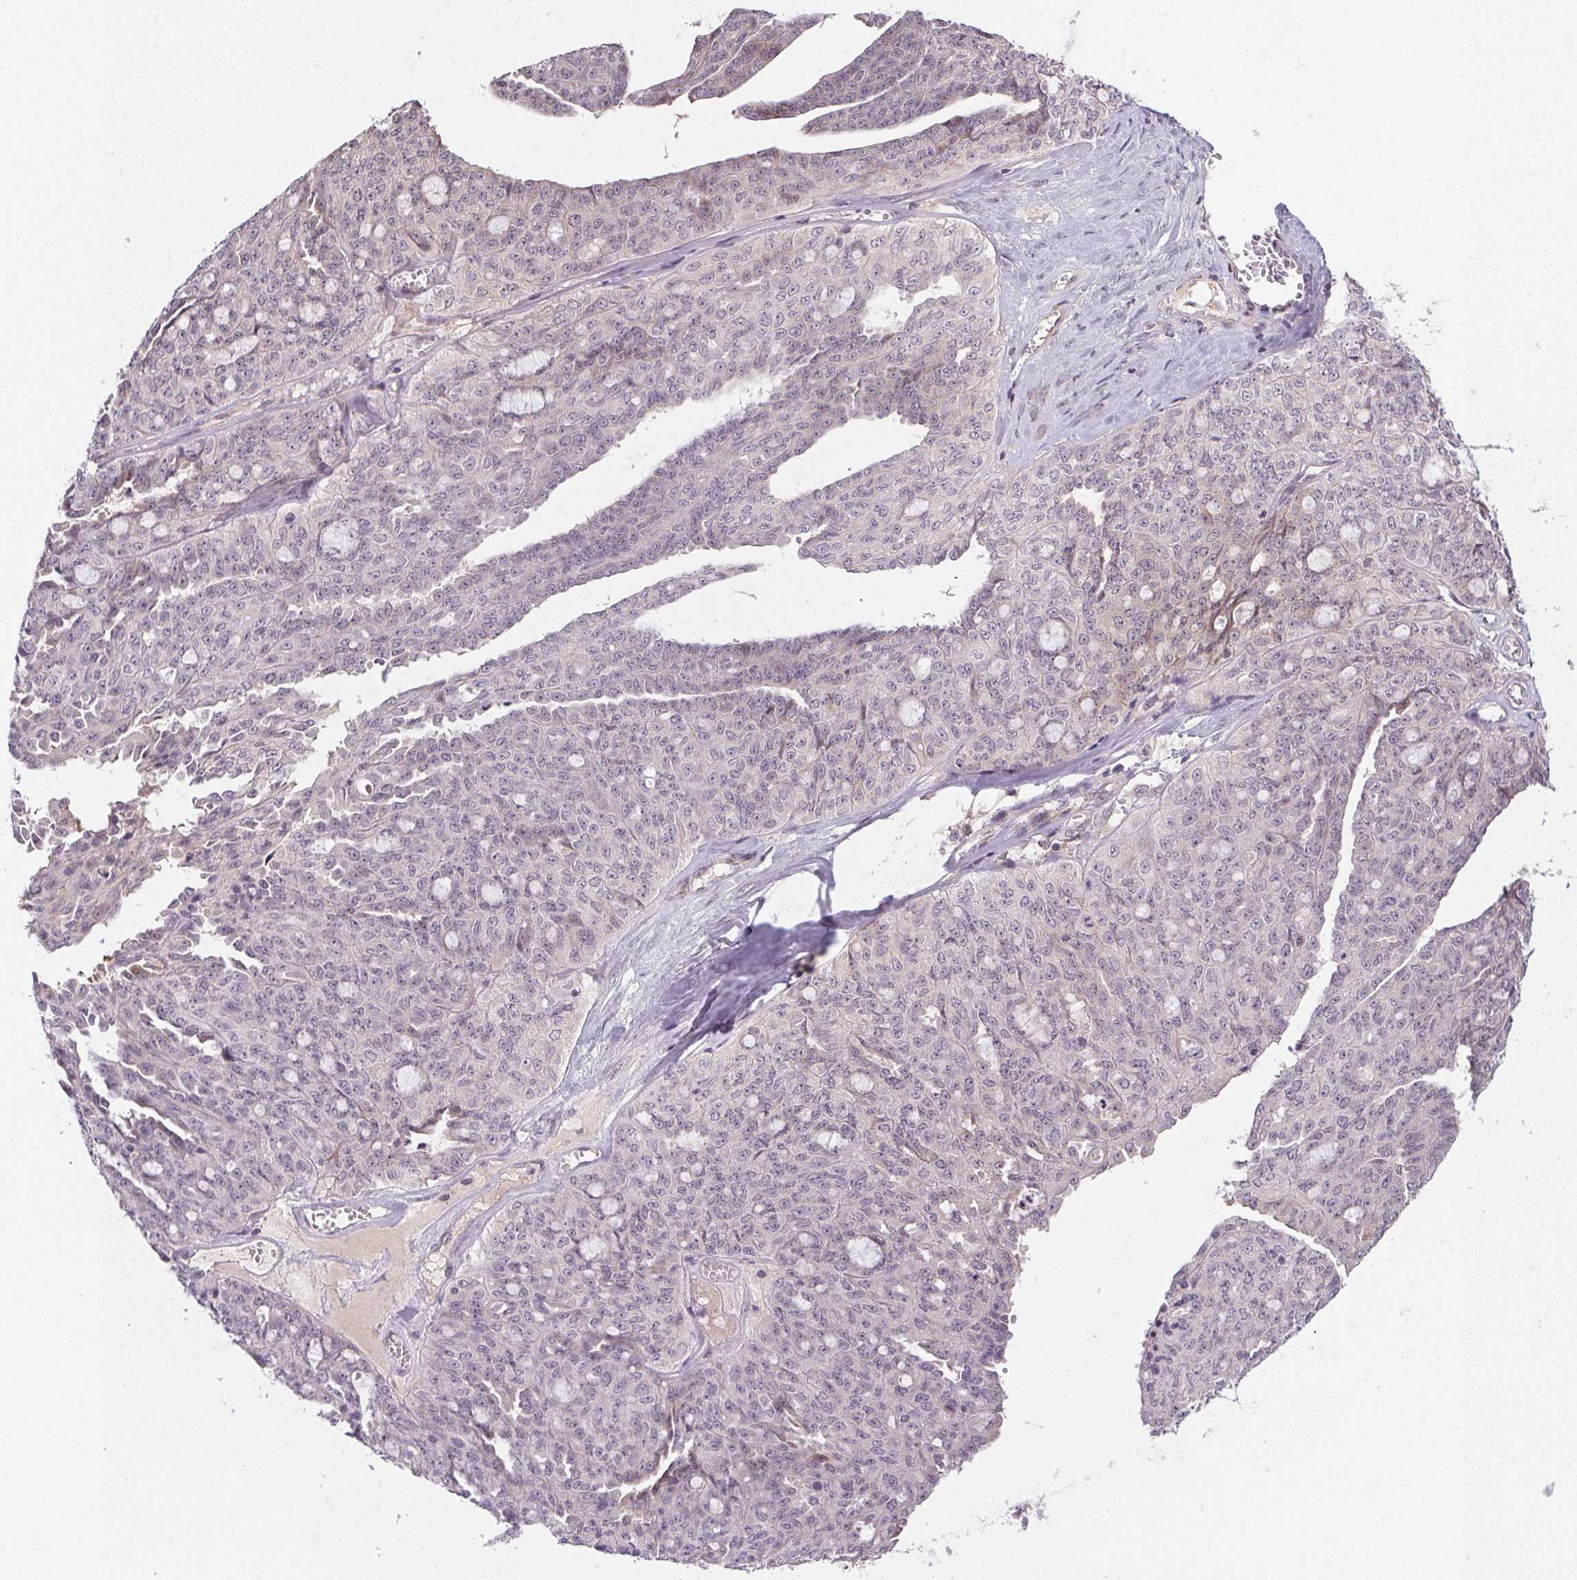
{"staining": {"intensity": "negative", "quantity": "none", "location": "none"}, "tissue": "ovarian cancer", "cell_type": "Tumor cells", "image_type": "cancer", "snomed": [{"axis": "morphology", "description": "Cystadenocarcinoma, serous, NOS"}, {"axis": "topography", "description": "Ovary"}], "caption": "Immunohistochemistry photomicrograph of human ovarian serous cystadenocarcinoma stained for a protein (brown), which displays no expression in tumor cells. (Immunohistochemistry (ihc), brightfield microscopy, high magnification).", "gene": "CFAP92", "patient": {"sex": "female", "age": 71}}